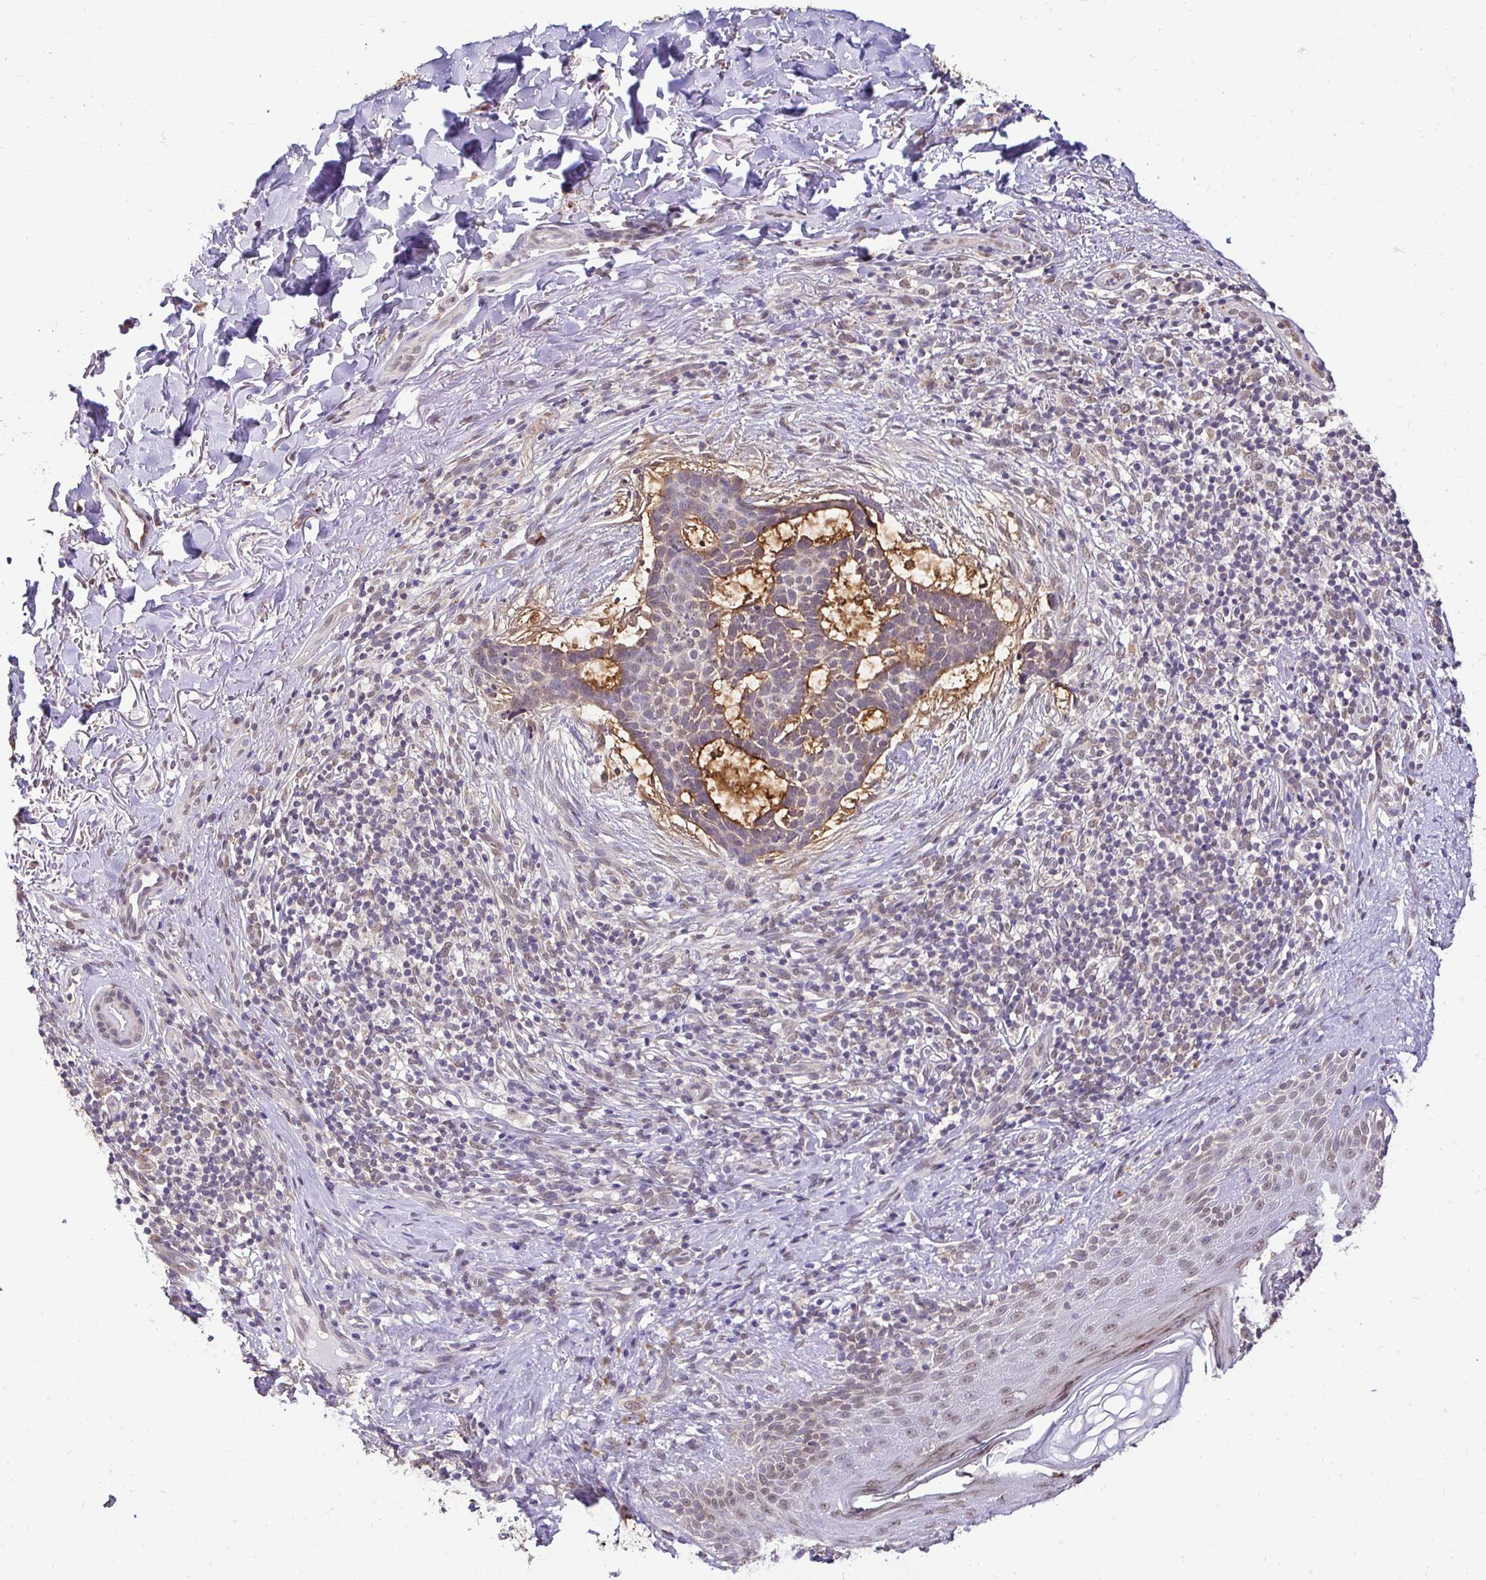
{"staining": {"intensity": "negative", "quantity": "none", "location": "none"}, "tissue": "skin cancer", "cell_type": "Tumor cells", "image_type": "cancer", "snomed": [{"axis": "morphology", "description": "Basal cell carcinoma"}, {"axis": "topography", "description": "Skin"}], "caption": "A high-resolution image shows immunohistochemistry (IHC) staining of skin basal cell carcinoma, which displays no significant expression in tumor cells.", "gene": "RHEBL1", "patient": {"sex": "male", "age": 64}}